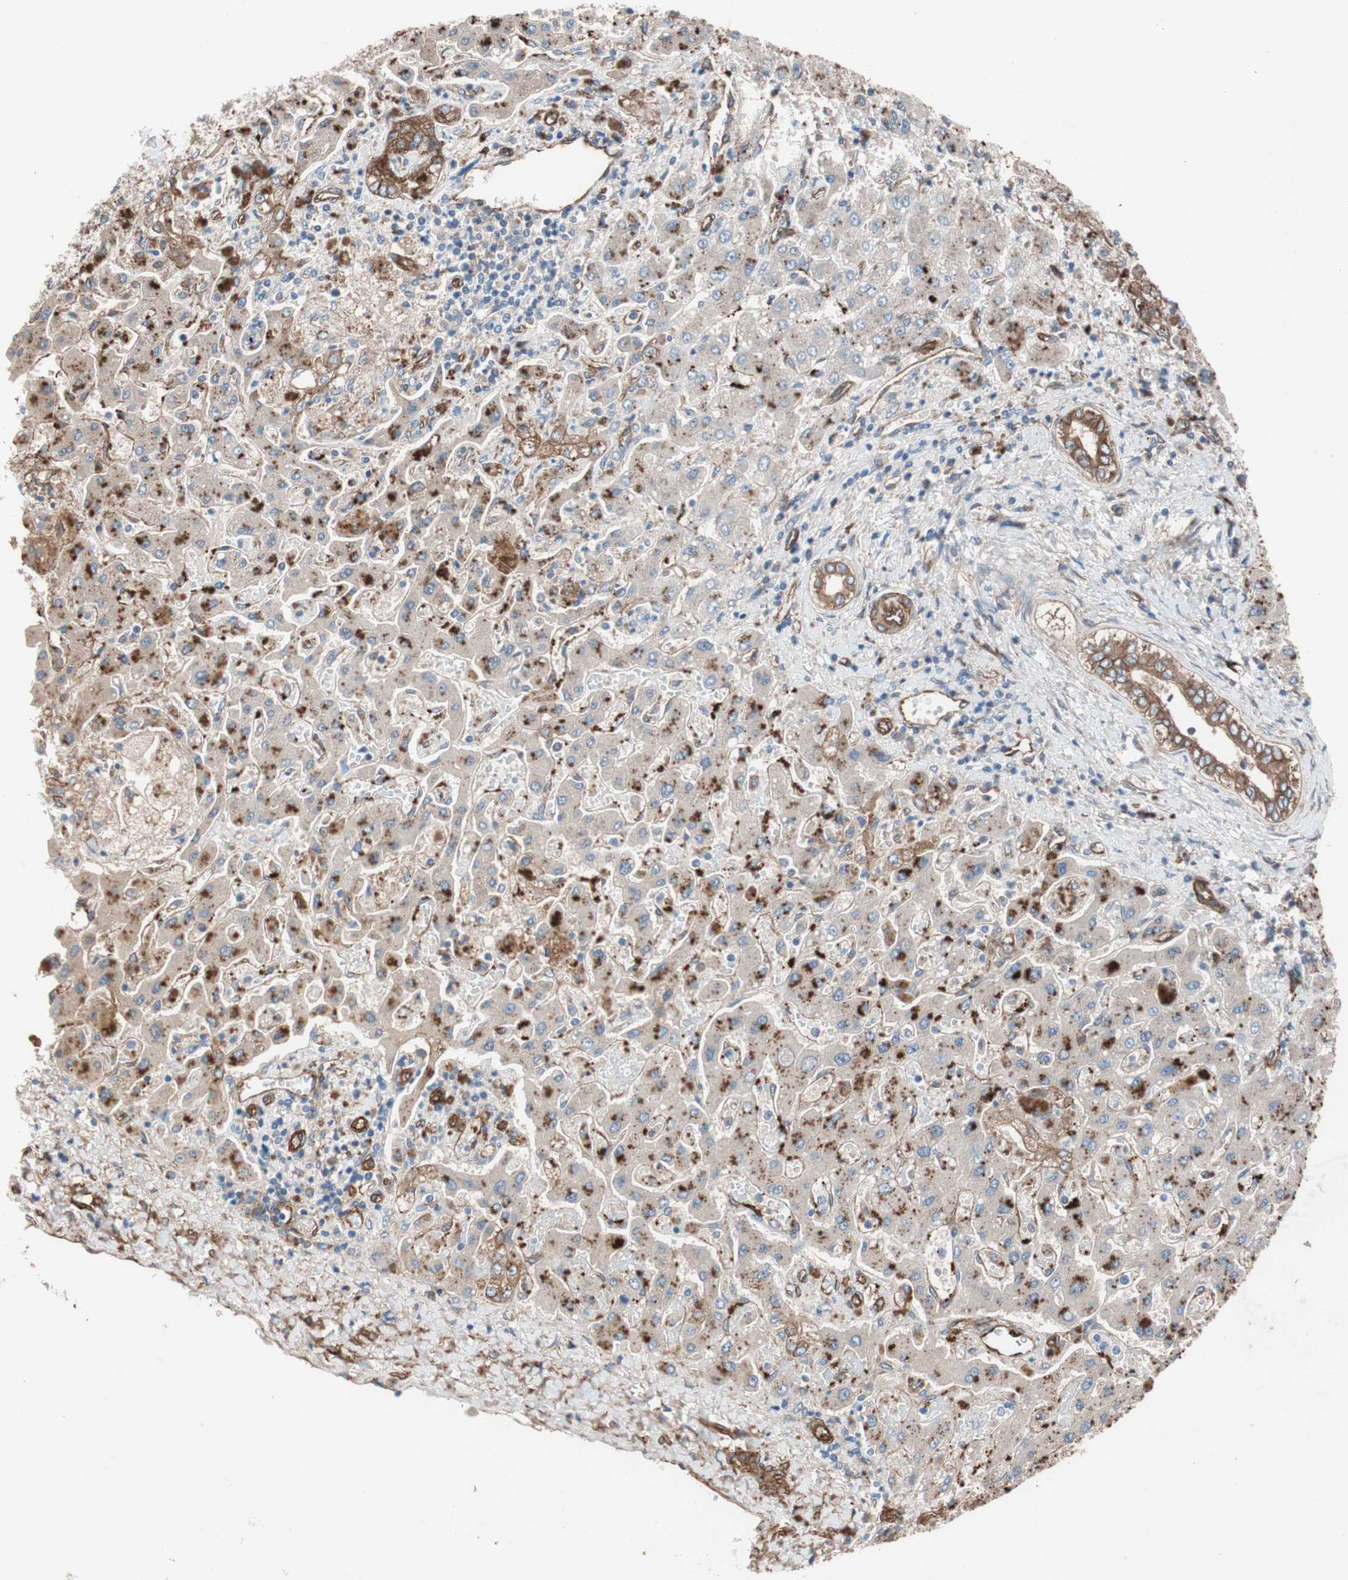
{"staining": {"intensity": "moderate", "quantity": "25%-75%", "location": "cytoplasmic/membranous"}, "tissue": "liver cancer", "cell_type": "Tumor cells", "image_type": "cancer", "snomed": [{"axis": "morphology", "description": "Cholangiocarcinoma"}, {"axis": "topography", "description": "Liver"}], "caption": "High-power microscopy captured an immunohistochemistry micrograph of liver cancer (cholangiocarcinoma), revealing moderate cytoplasmic/membranous positivity in approximately 25%-75% of tumor cells.", "gene": "SPINT1", "patient": {"sex": "male", "age": 50}}